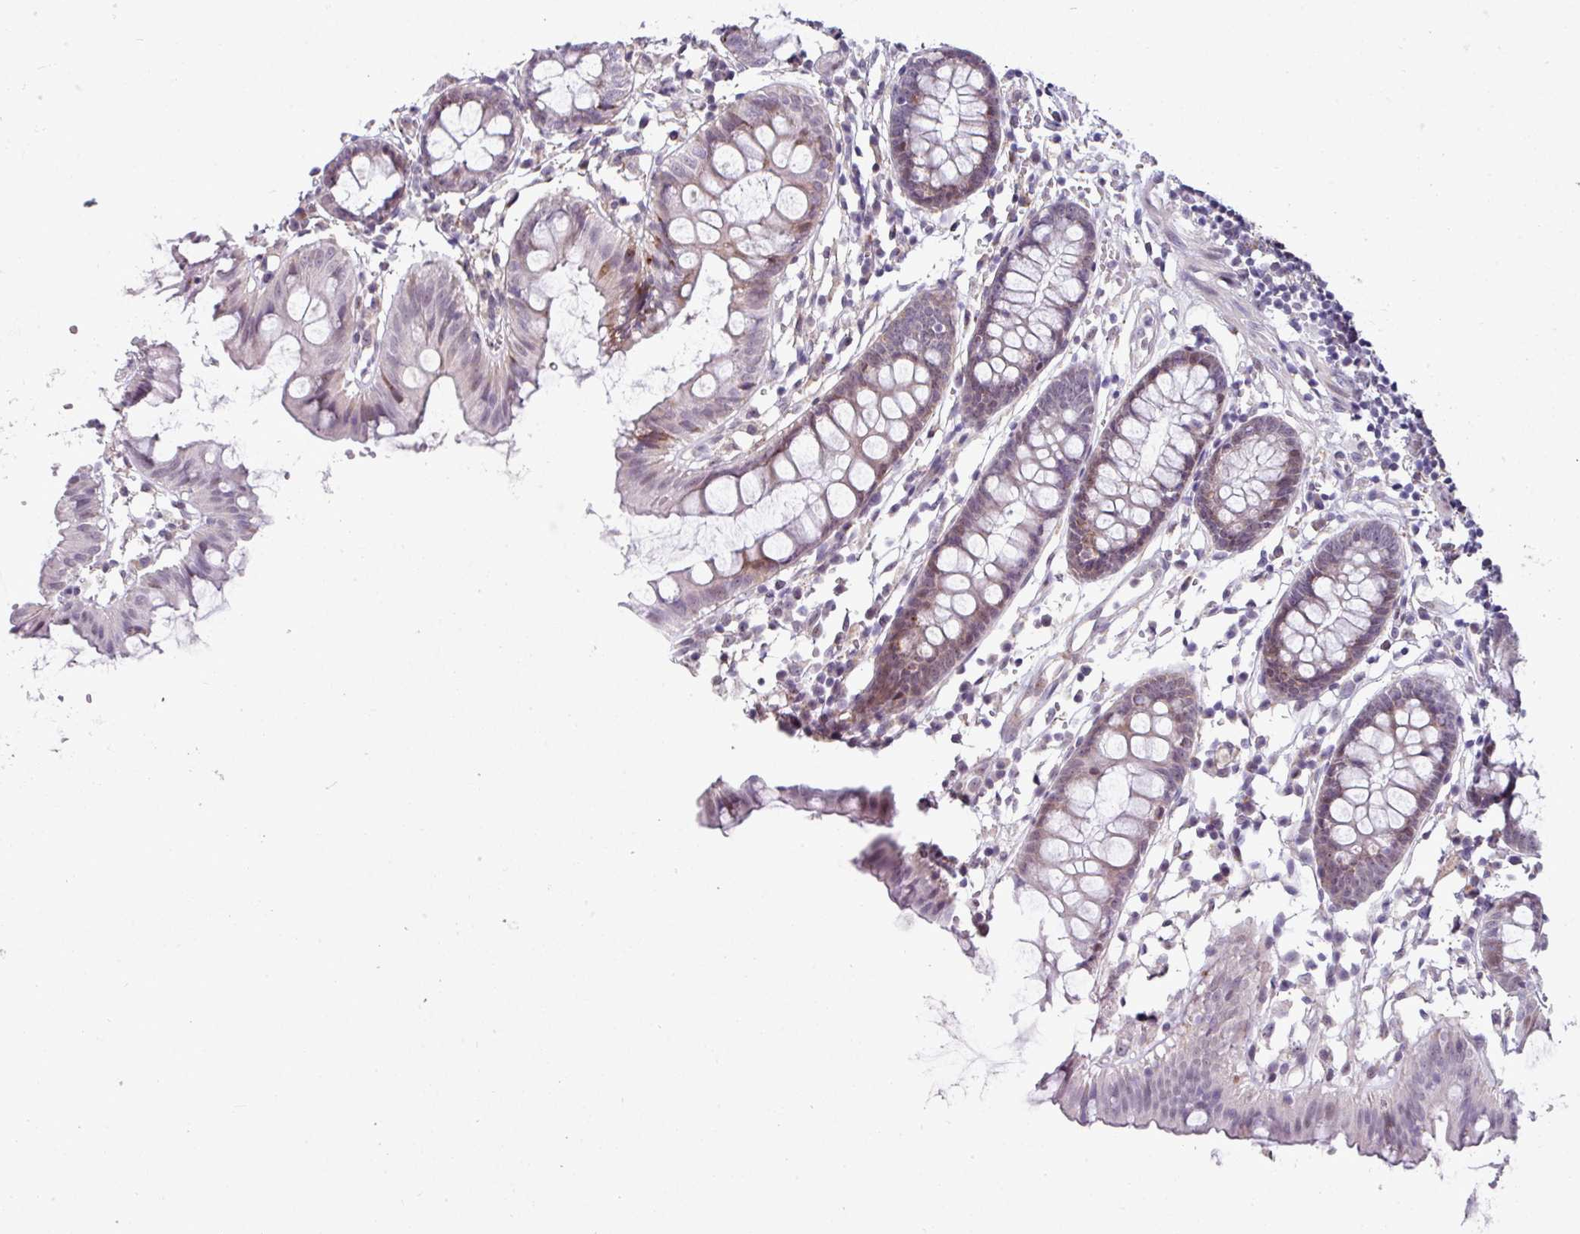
{"staining": {"intensity": "negative", "quantity": "none", "location": "none"}, "tissue": "colon", "cell_type": "Endothelial cells", "image_type": "normal", "snomed": [{"axis": "morphology", "description": "Normal tissue, NOS"}, {"axis": "topography", "description": "Colon"}], "caption": "An image of colon stained for a protein reveals no brown staining in endothelial cells. (Brightfield microscopy of DAB immunohistochemistry (IHC) at high magnification).", "gene": "BMS1", "patient": {"sex": "female", "age": 84}}